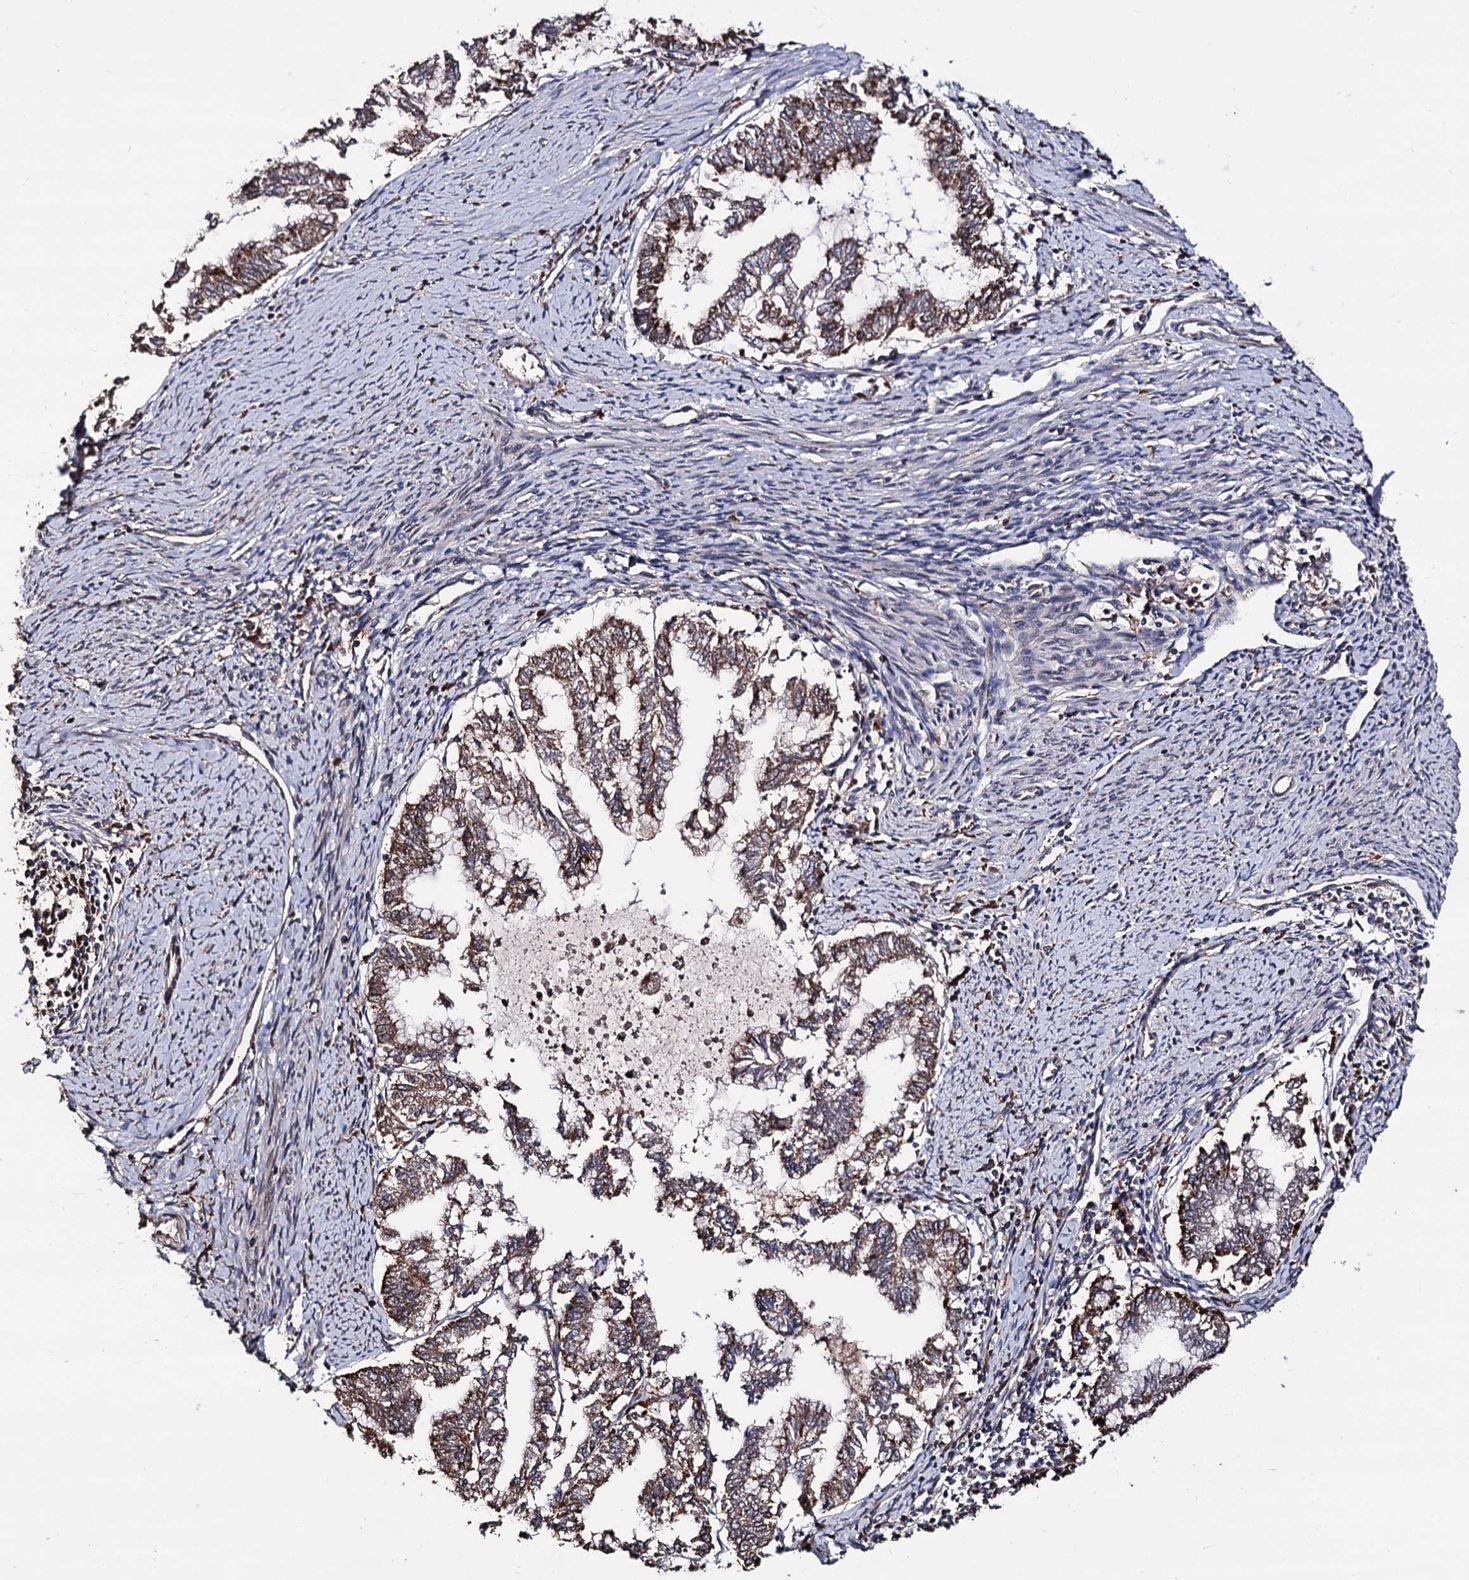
{"staining": {"intensity": "strong", "quantity": "25%-75%", "location": "cytoplasmic/membranous"}, "tissue": "endometrial cancer", "cell_type": "Tumor cells", "image_type": "cancer", "snomed": [{"axis": "morphology", "description": "Adenocarcinoma, NOS"}, {"axis": "topography", "description": "Endometrium"}], "caption": "Strong cytoplasmic/membranous protein staining is present in about 25%-75% of tumor cells in endometrial cancer.", "gene": "MICAL2", "patient": {"sex": "female", "age": 79}}